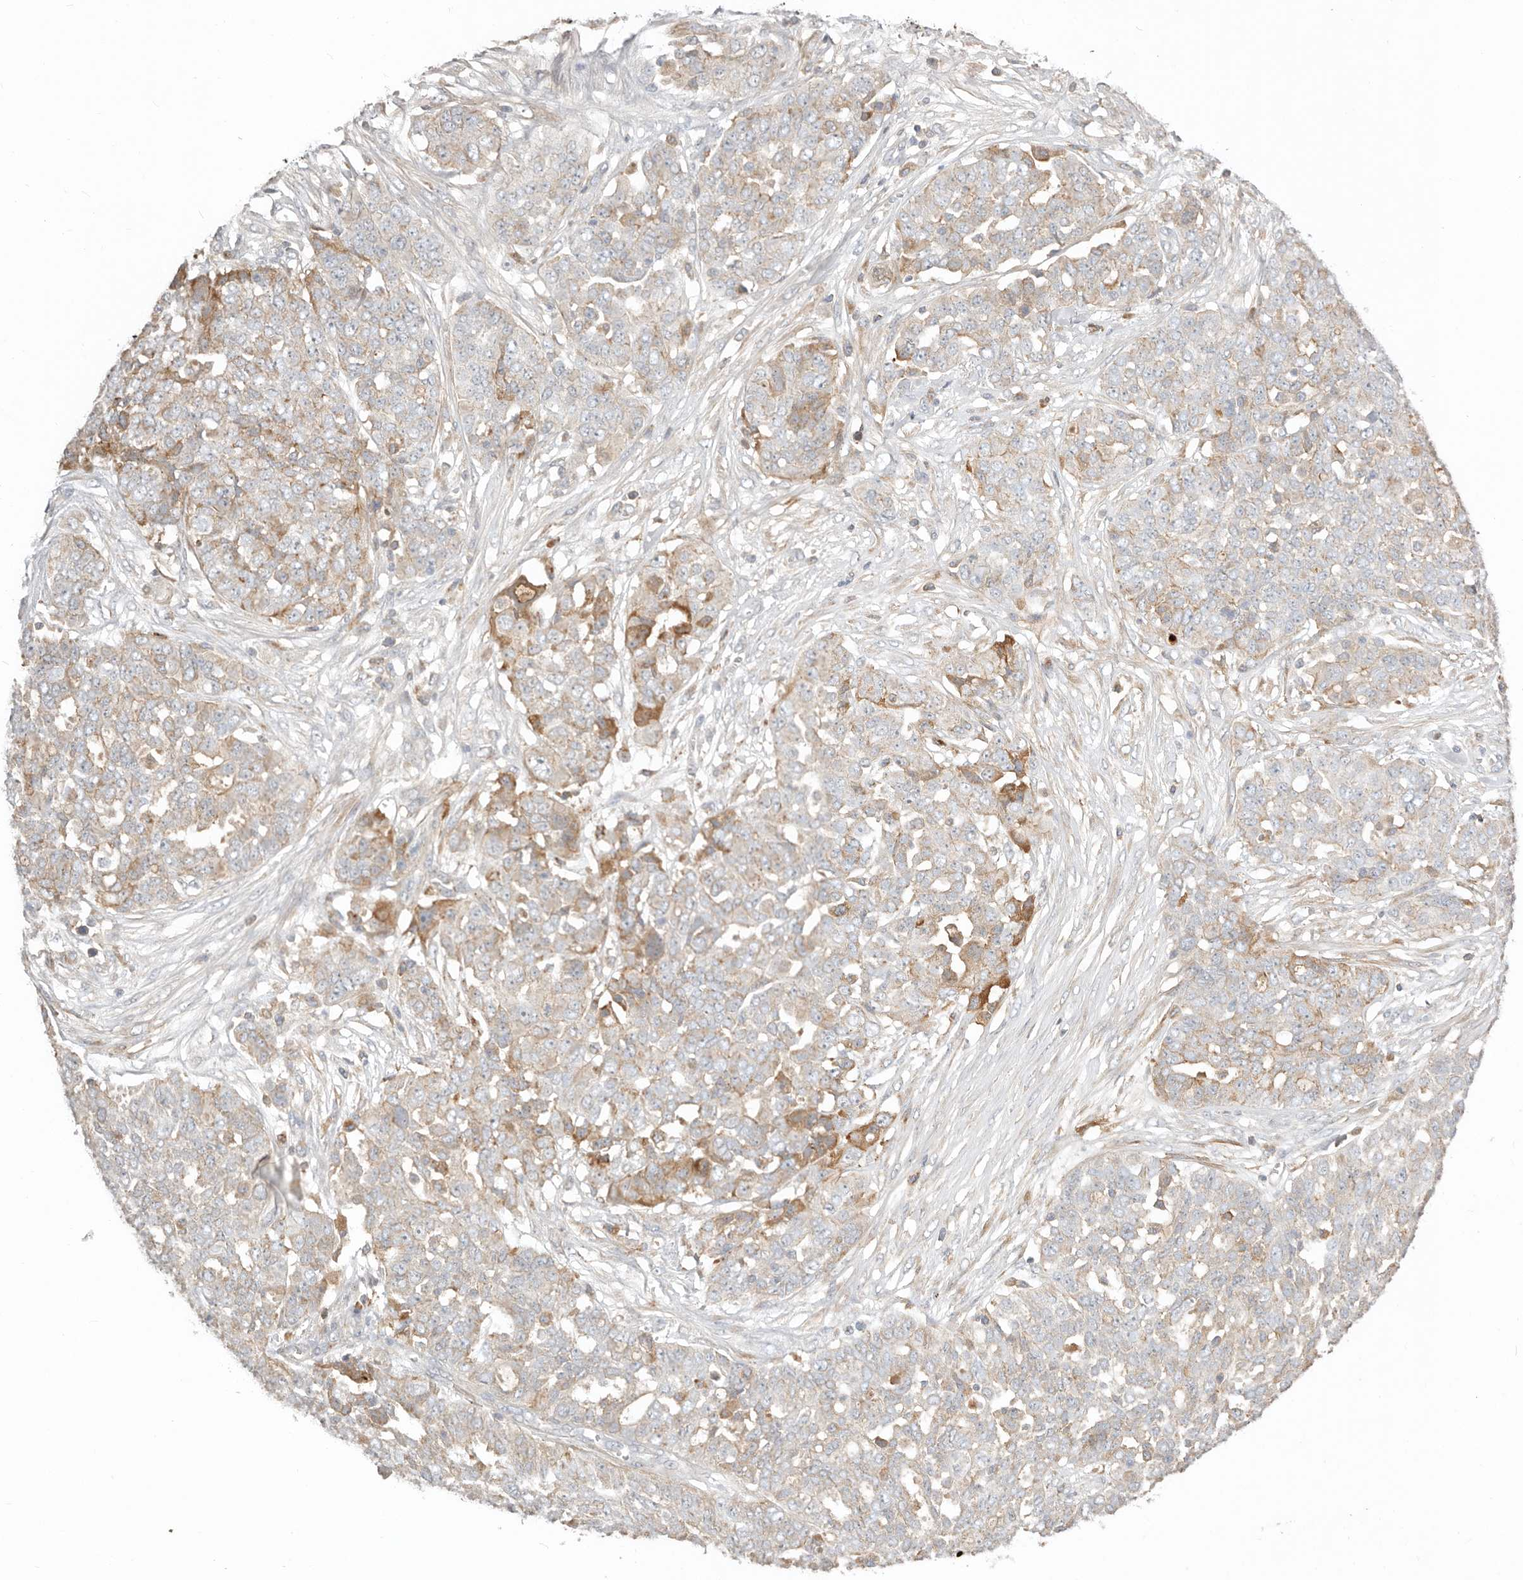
{"staining": {"intensity": "moderate", "quantity": "25%-75%", "location": "cytoplasmic/membranous"}, "tissue": "ovarian cancer", "cell_type": "Tumor cells", "image_type": "cancer", "snomed": [{"axis": "morphology", "description": "Cystadenocarcinoma, serous, NOS"}, {"axis": "topography", "description": "Soft tissue"}, {"axis": "topography", "description": "Ovary"}], "caption": "The immunohistochemical stain labels moderate cytoplasmic/membranous staining in tumor cells of ovarian serous cystadenocarcinoma tissue. (DAB IHC, brown staining for protein, blue staining for nuclei).", "gene": "MTFR2", "patient": {"sex": "female", "age": 57}}